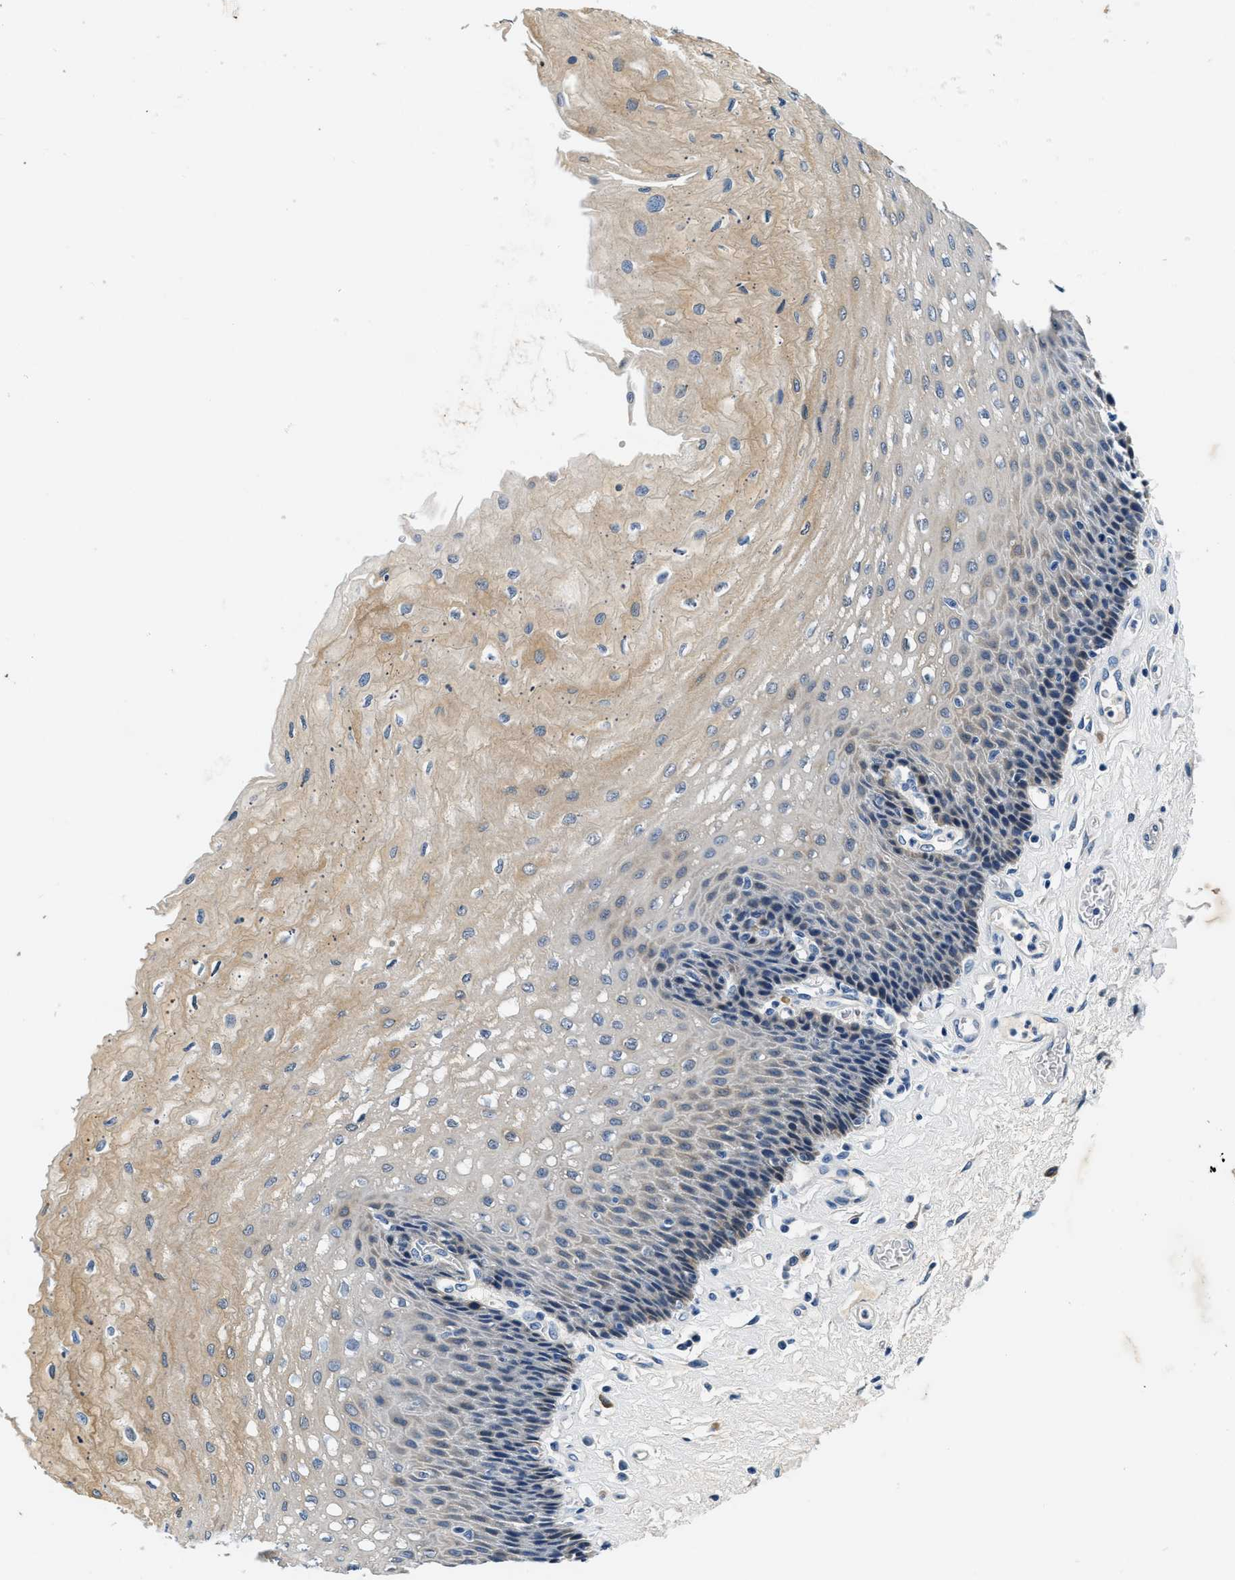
{"staining": {"intensity": "weak", "quantity": "25%-75%", "location": "cytoplasmic/membranous"}, "tissue": "esophagus", "cell_type": "Squamous epithelial cells", "image_type": "normal", "snomed": [{"axis": "morphology", "description": "Normal tissue, NOS"}, {"axis": "topography", "description": "Esophagus"}], "caption": "Squamous epithelial cells reveal low levels of weak cytoplasmic/membranous expression in about 25%-75% of cells in unremarkable human esophagus.", "gene": "ALDH3A2", "patient": {"sex": "female", "age": 72}}